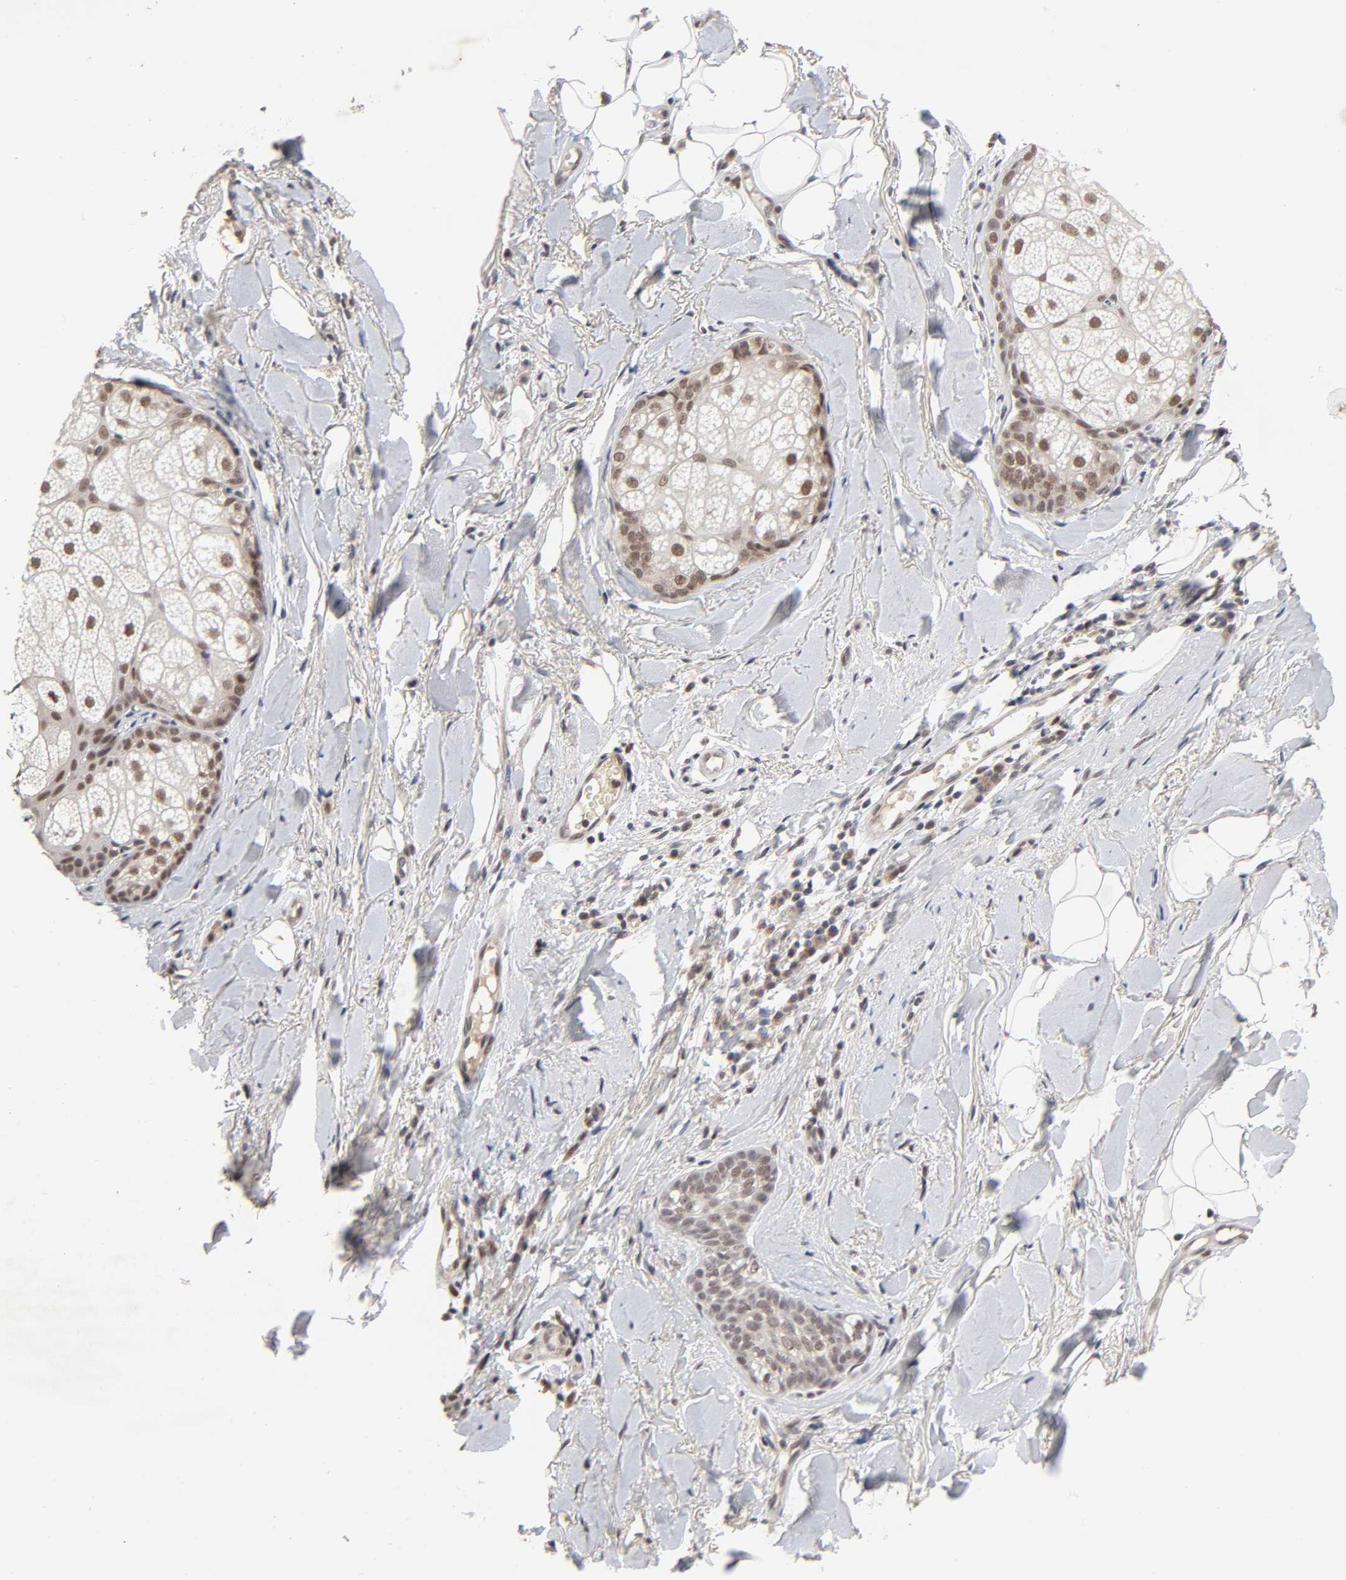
{"staining": {"intensity": "weak", "quantity": ">75%", "location": "nuclear"}, "tissue": "skin cancer", "cell_type": "Tumor cells", "image_type": "cancer", "snomed": [{"axis": "morphology", "description": "Normal tissue, NOS"}, {"axis": "morphology", "description": "Basal cell carcinoma"}, {"axis": "topography", "description": "Skin"}], "caption": "Immunohistochemistry (IHC) image of human skin cancer (basal cell carcinoma) stained for a protein (brown), which displays low levels of weak nuclear staining in about >75% of tumor cells.", "gene": "EP300", "patient": {"sex": "female", "age": 69}}